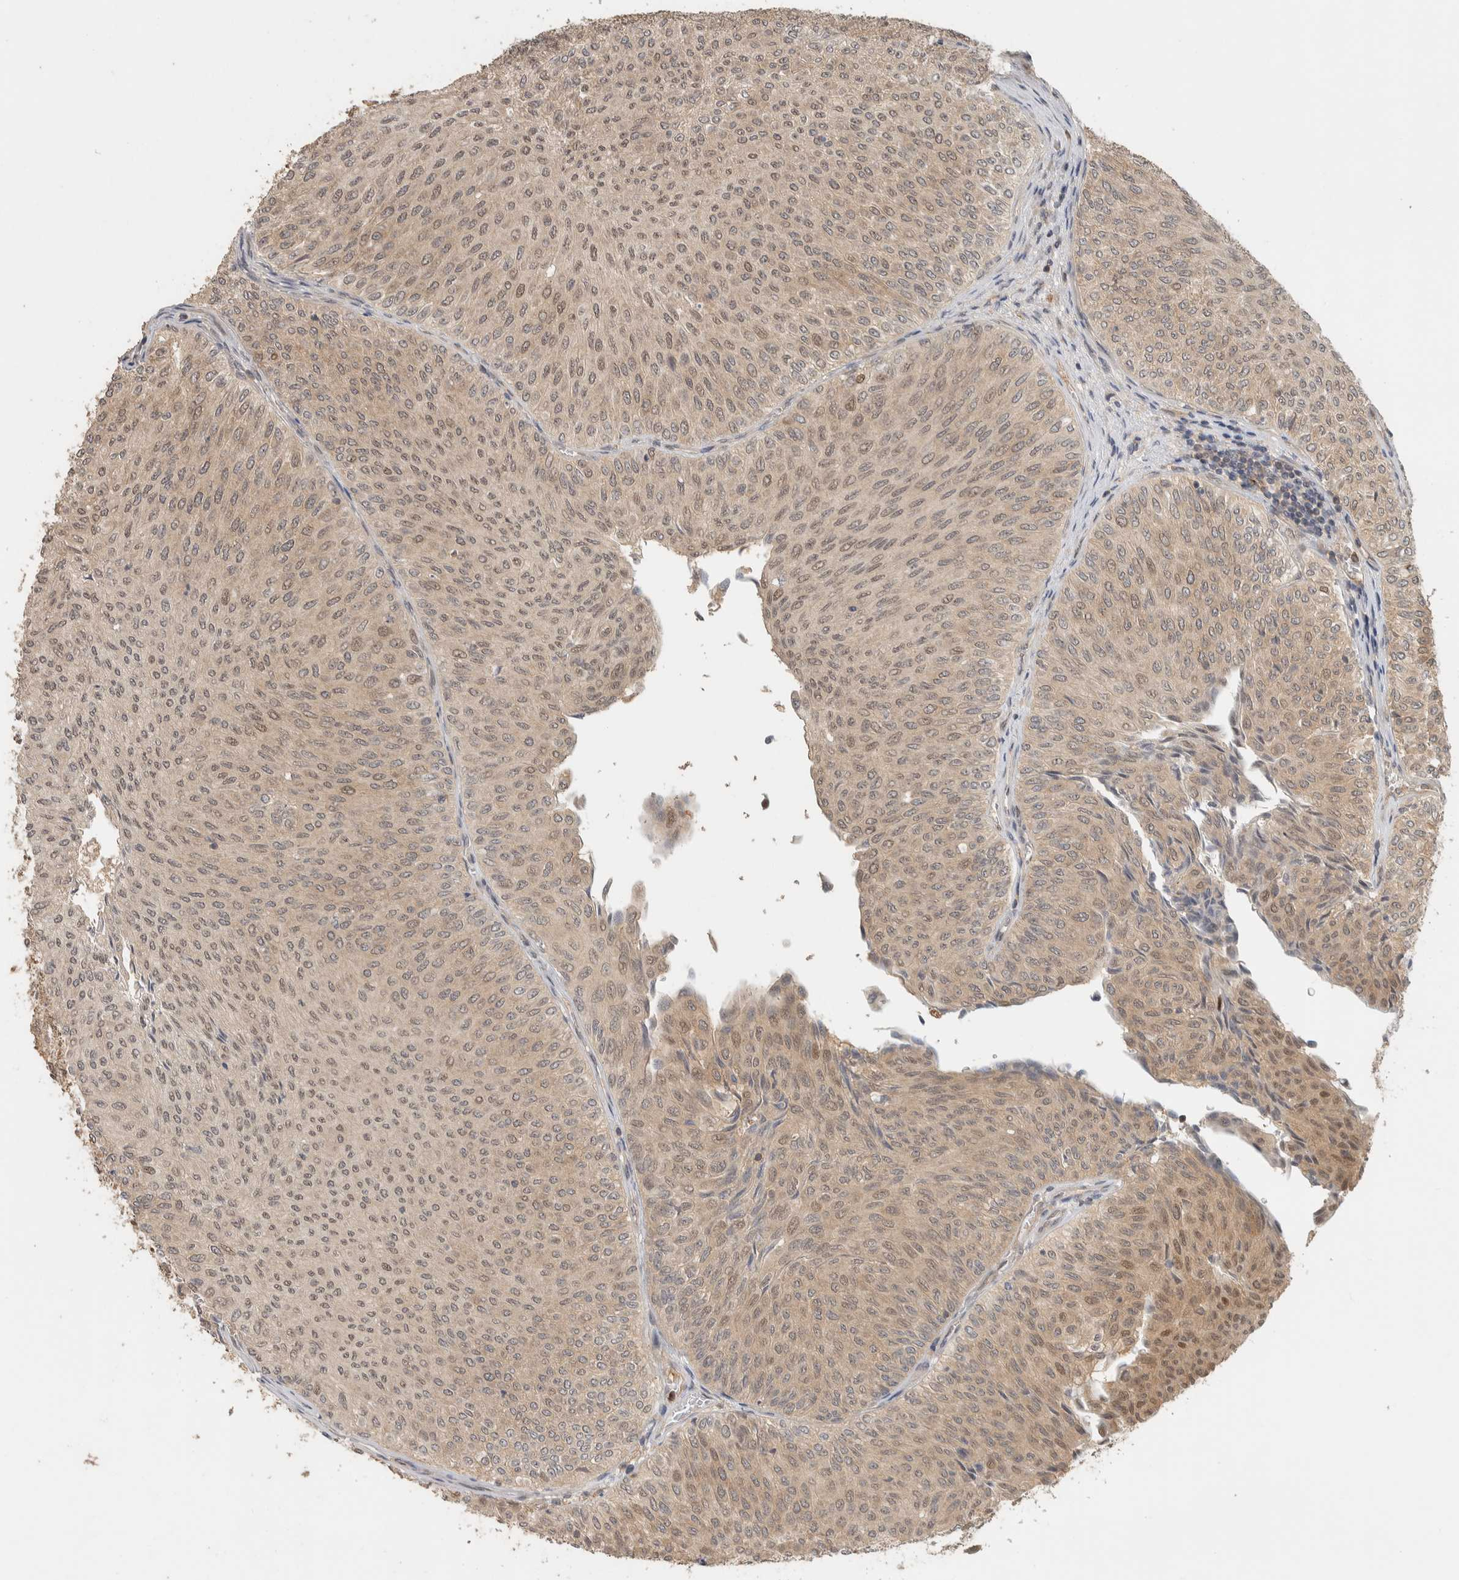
{"staining": {"intensity": "weak", "quantity": "25%-75%", "location": "cytoplasmic/membranous"}, "tissue": "urothelial cancer", "cell_type": "Tumor cells", "image_type": "cancer", "snomed": [{"axis": "morphology", "description": "Urothelial carcinoma, Low grade"}, {"axis": "topography", "description": "Urinary bladder"}], "caption": "Urothelial cancer stained for a protein demonstrates weak cytoplasmic/membranous positivity in tumor cells. The staining was performed using DAB, with brown indicating positive protein expression. Nuclei are stained blue with hematoxylin.", "gene": "ADSS2", "patient": {"sex": "male", "age": 78}}